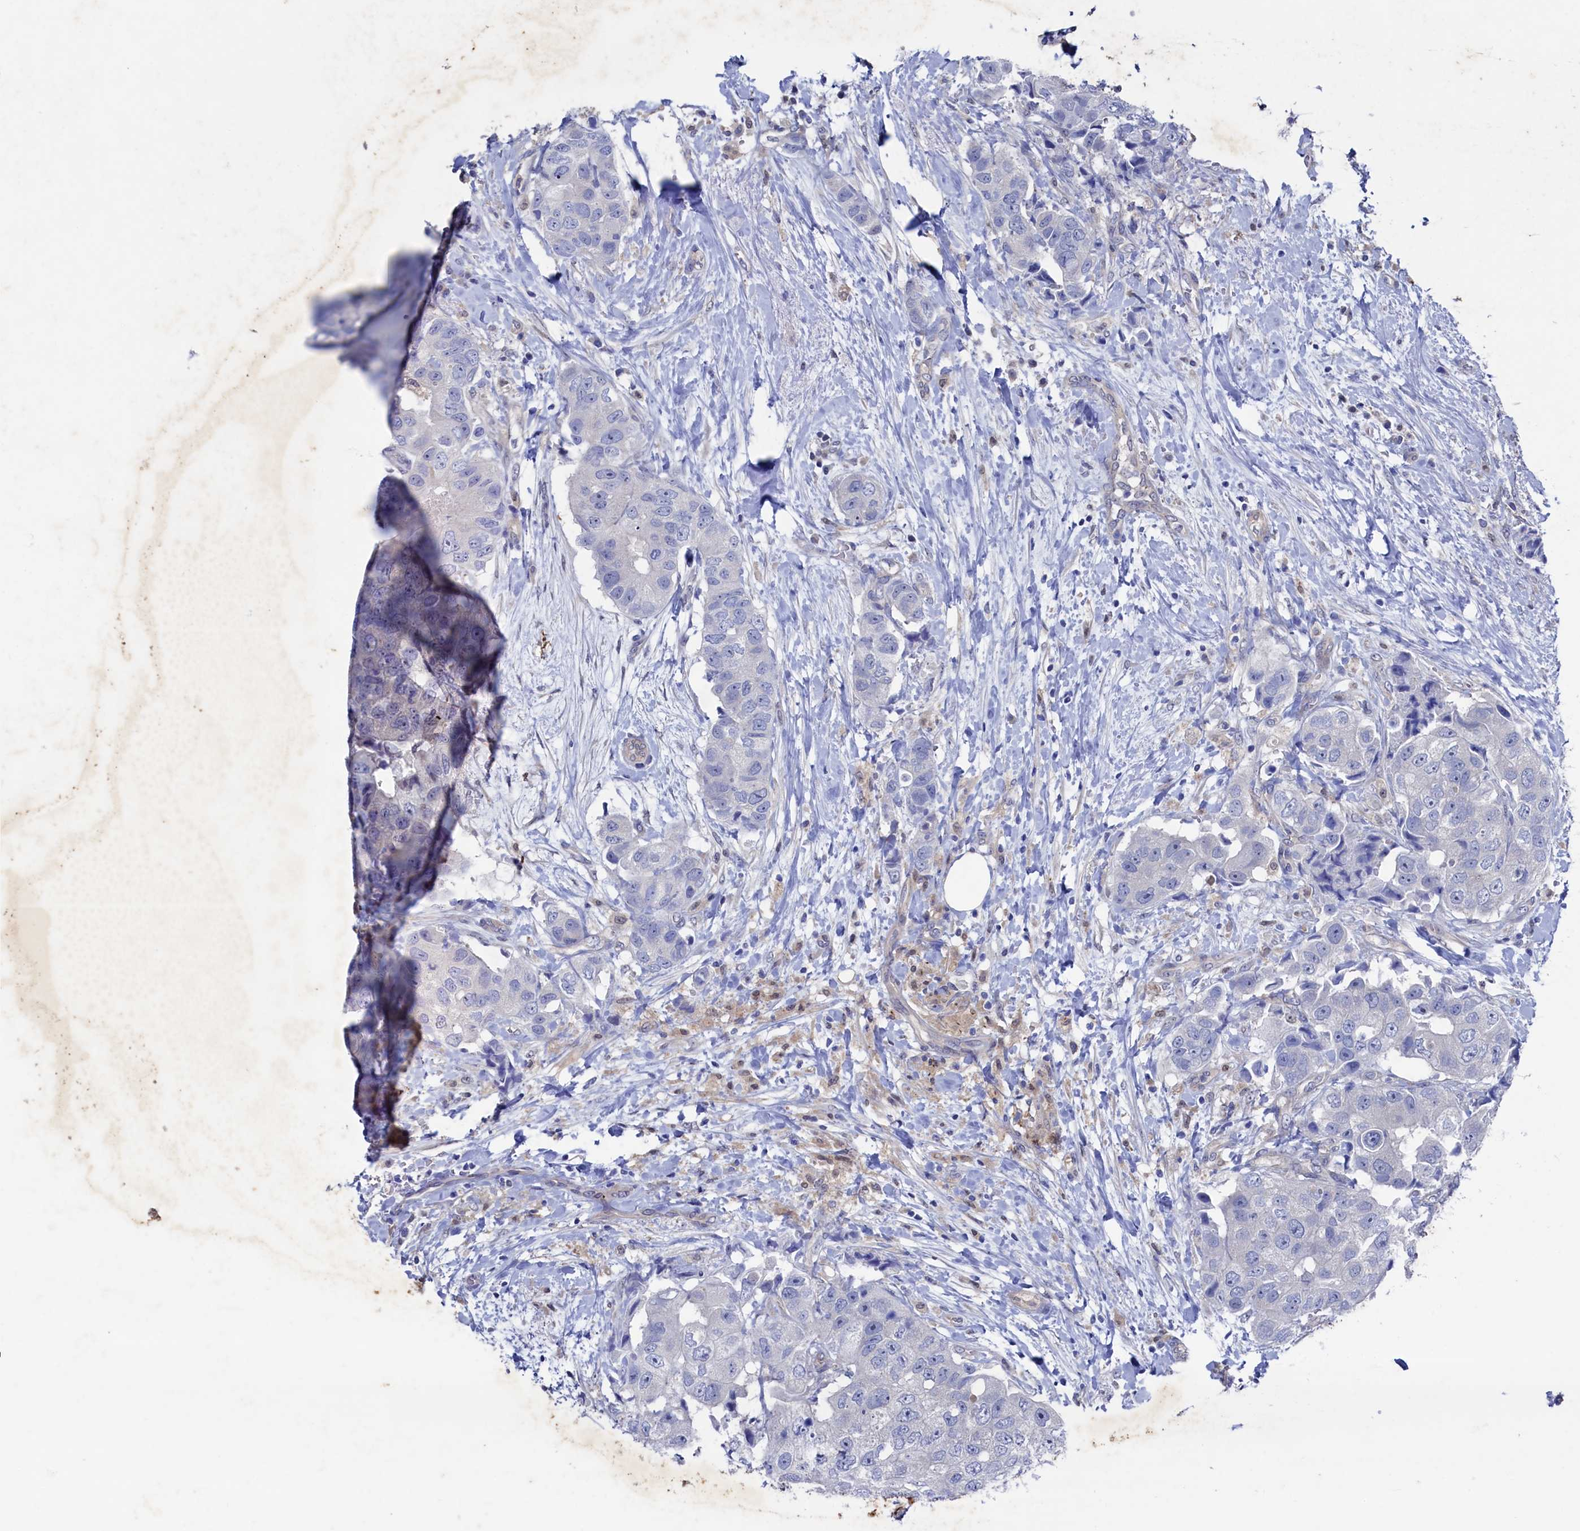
{"staining": {"intensity": "negative", "quantity": "none", "location": "none"}, "tissue": "breast cancer", "cell_type": "Tumor cells", "image_type": "cancer", "snomed": [{"axis": "morphology", "description": "Normal tissue, NOS"}, {"axis": "morphology", "description": "Duct carcinoma"}, {"axis": "topography", "description": "Breast"}], "caption": "Immunohistochemistry of breast cancer (invasive ductal carcinoma) exhibits no positivity in tumor cells.", "gene": "RNH1", "patient": {"sex": "female", "age": 62}}